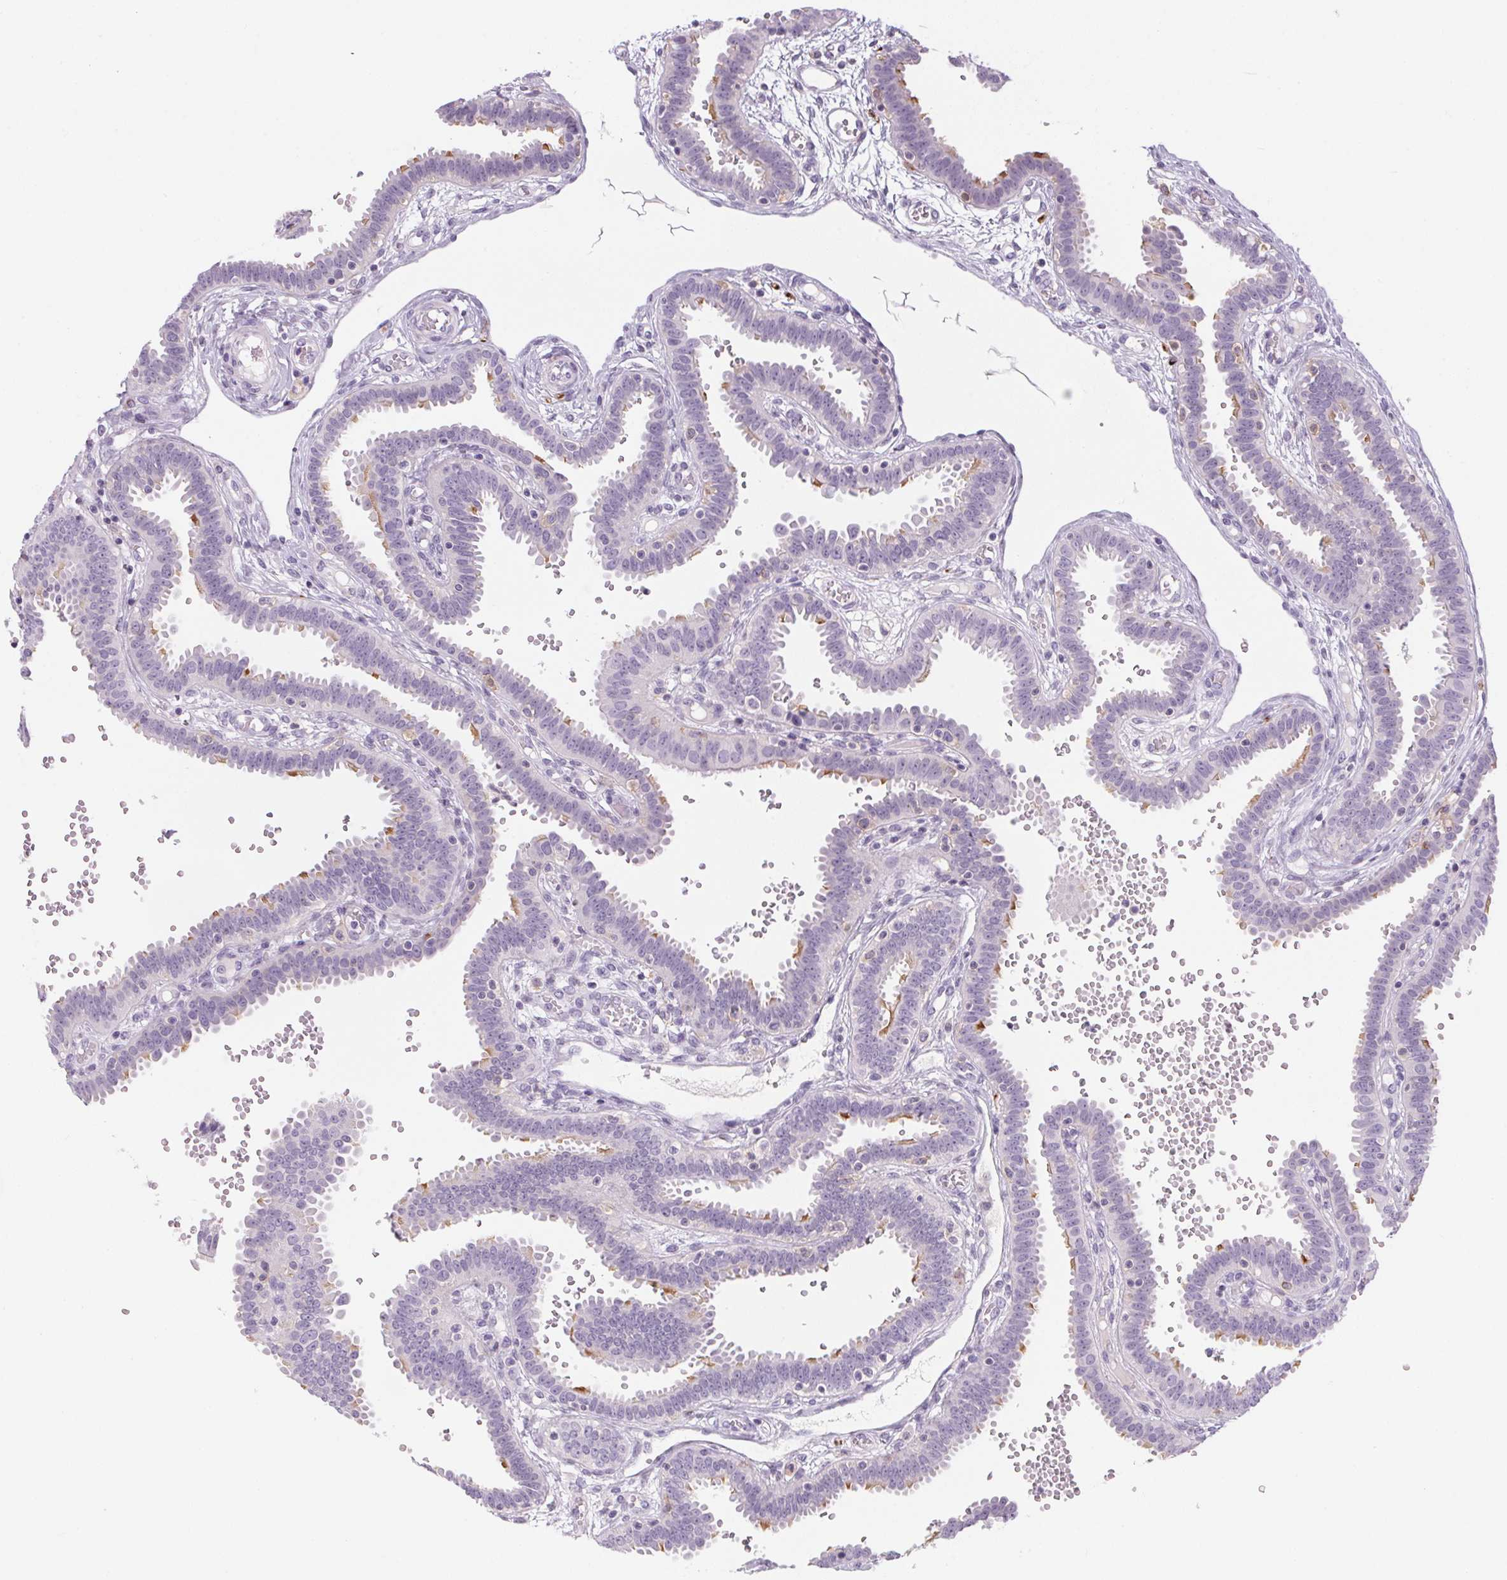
{"staining": {"intensity": "moderate", "quantity": "<25%", "location": "cytoplasmic/membranous"}, "tissue": "fallopian tube", "cell_type": "Glandular cells", "image_type": "normal", "snomed": [{"axis": "morphology", "description": "Normal tissue, NOS"}, {"axis": "topography", "description": "Fallopian tube"}], "caption": "About <25% of glandular cells in benign human fallopian tube reveal moderate cytoplasmic/membranous protein positivity as visualized by brown immunohistochemical staining.", "gene": "ECPAS", "patient": {"sex": "female", "age": 37}}